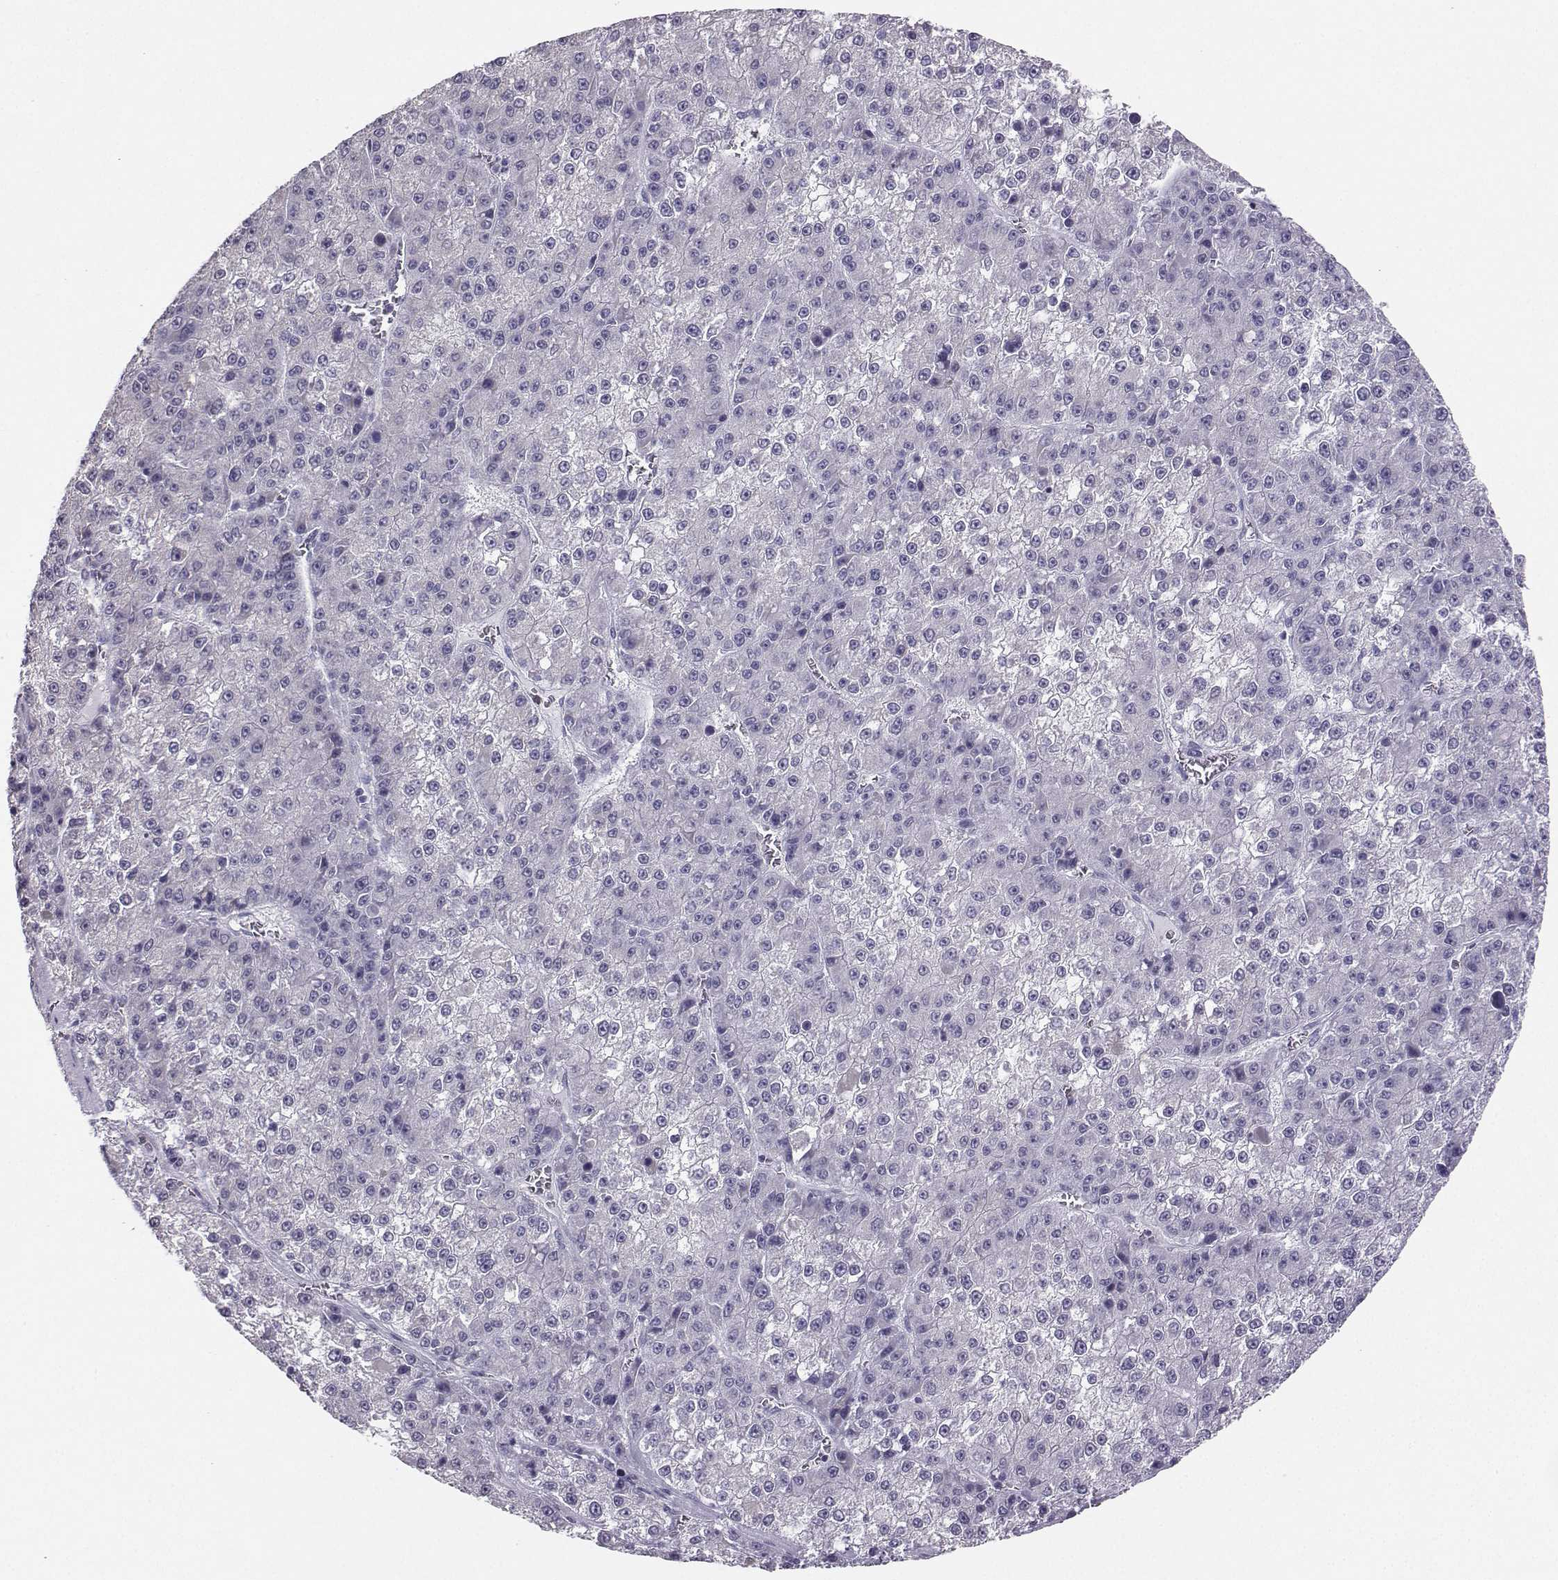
{"staining": {"intensity": "negative", "quantity": "none", "location": "none"}, "tissue": "liver cancer", "cell_type": "Tumor cells", "image_type": "cancer", "snomed": [{"axis": "morphology", "description": "Carcinoma, Hepatocellular, NOS"}, {"axis": "topography", "description": "Liver"}], "caption": "An IHC histopathology image of hepatocellular carcinoma (liver) is shown. There is no staining in tumor cells of hepatocellular carcinoma (liver).", "gene": "AVP", "patient": {"sex": "female", "age": 73}}